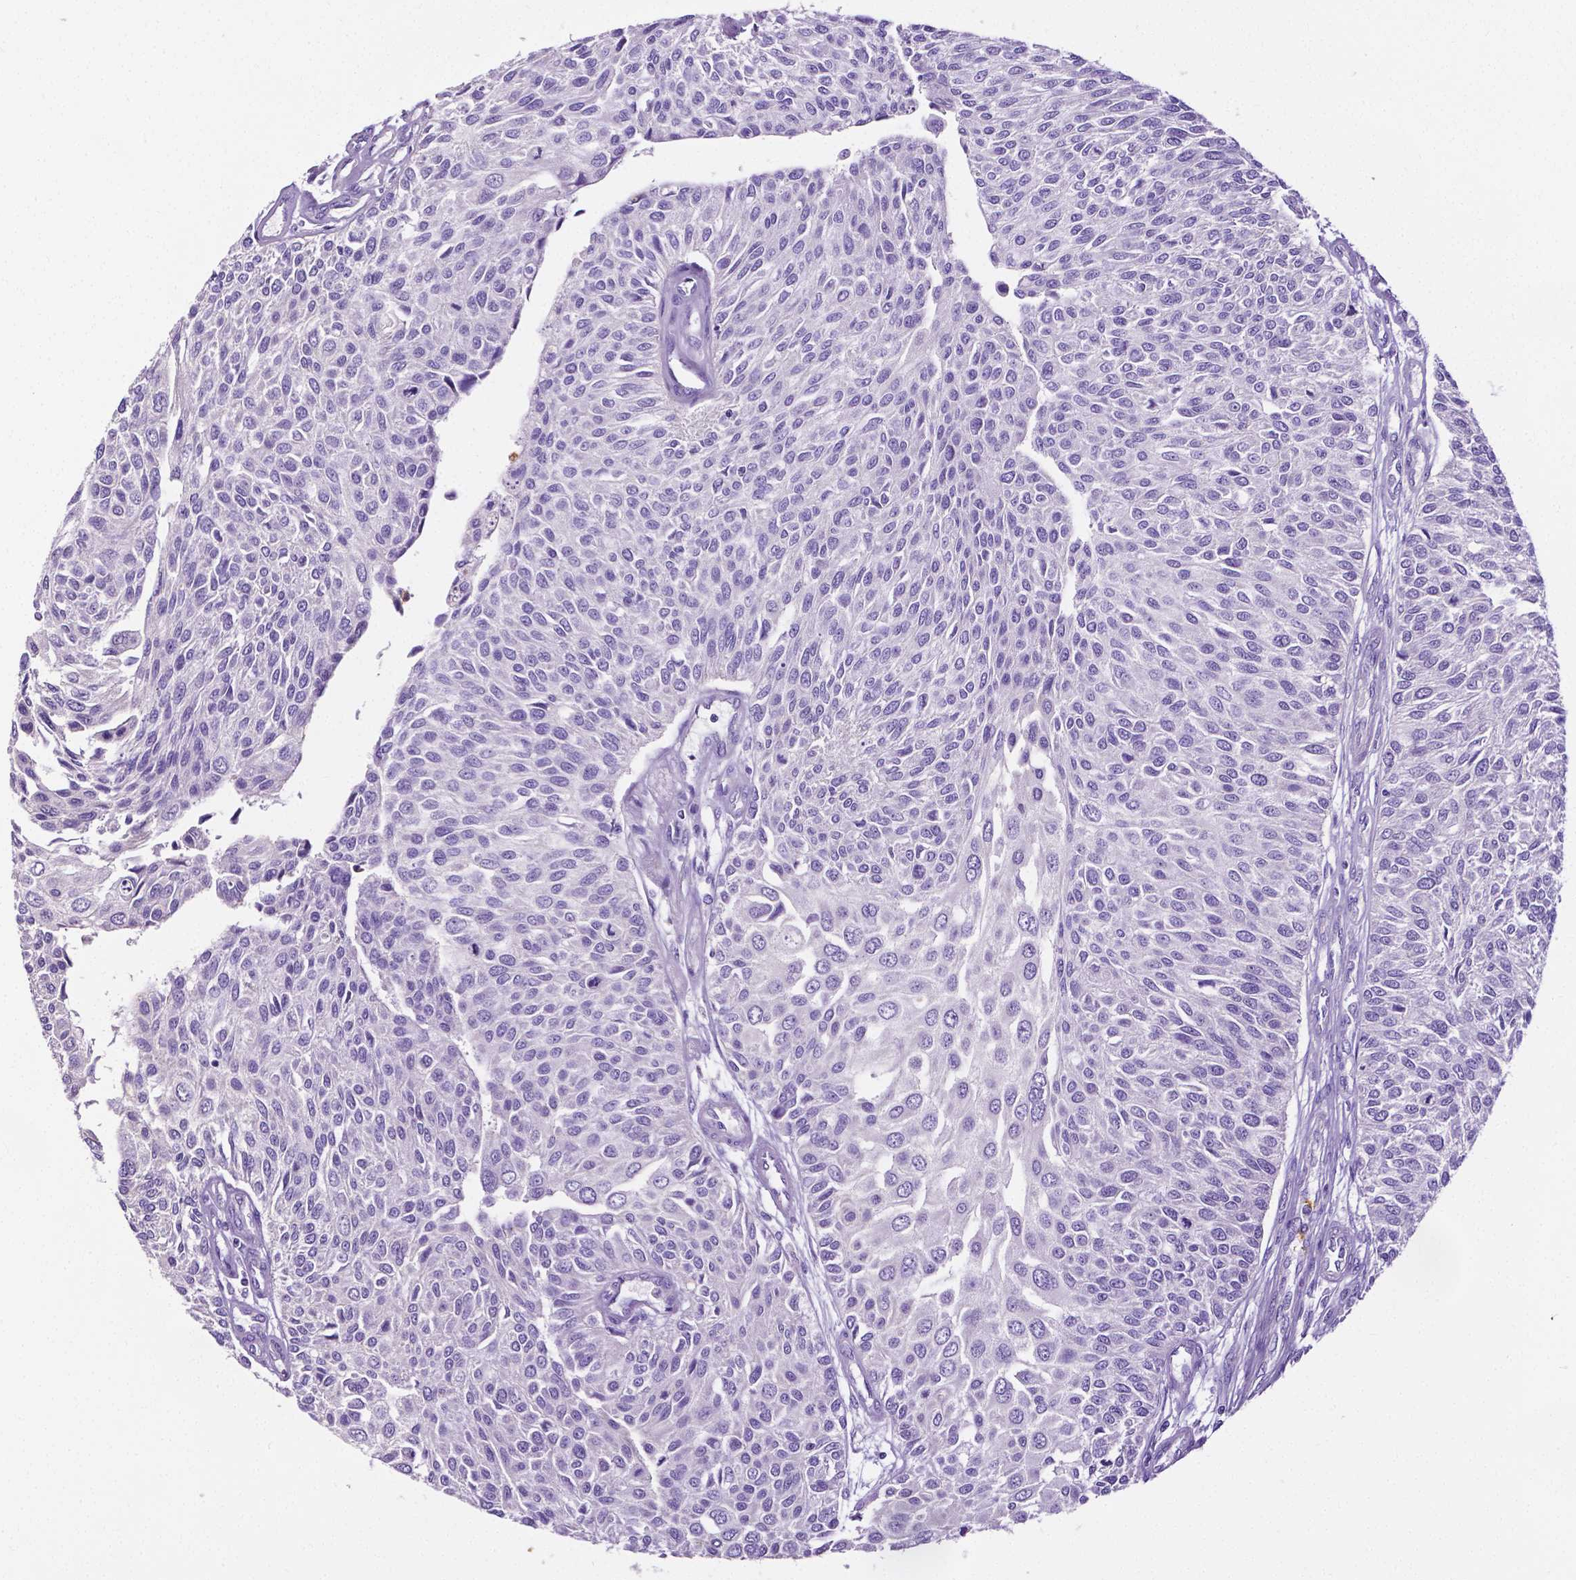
{"staining": {"intensity": "negative", "quantity": "none", "location": "none"}, "tissue": "urothelial cancer", "cell_type": "Tumor cells", "image_type": "cancer", "snomed": [{"axis": "morphology", "description": "Urothelial carcinoma, NOS"}, {"axis": "topography", "description": "Urinary bladder"}], "caption": "Image shows no significant protein expression in tumor cells of urothelial cancer.", "gene": "MMP9", "patient": {"sex": "male", "age": 55}}